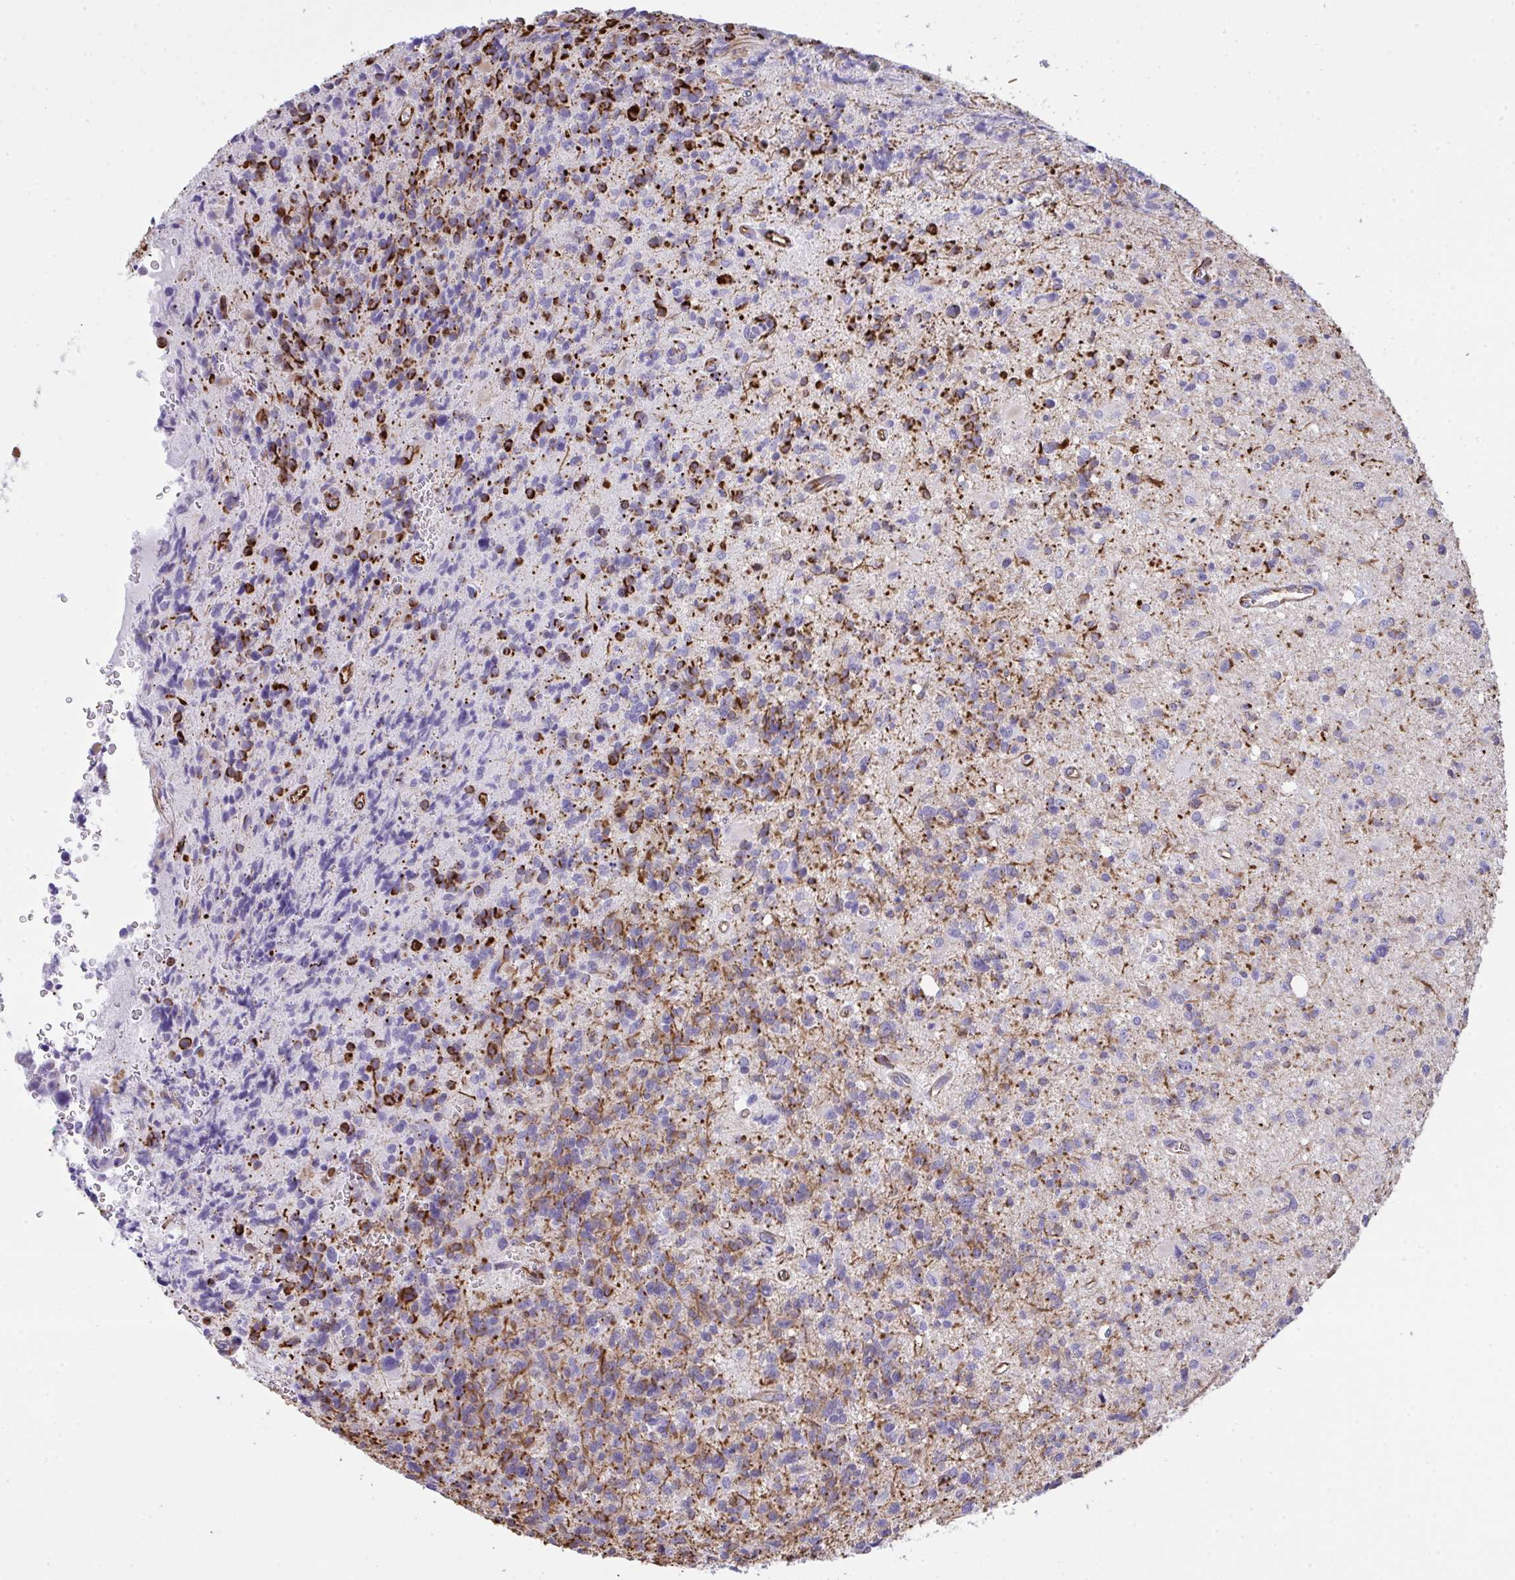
{"staining": {"intensity": "negative", "quantity": "none", "location": "none"}, "tissue": "glioma", "cell_type": "Tumor cells", "image_type": "cancer", "snomed": [{"axis": "morphology", "description": "Glioma, malignant, High grade"}, {"axis": "topography", "description": "Brain"}], "caption": "This histopathology image is of malignant high-grade glioma stained with immunohistochemistry to label a protein in brown with the nuclei are counter-stained blue. There is no staining in tumor cells. (DAB (3,3'-diaminobenzidine) immunohistochemistry (IHC) visualized using brightfield microscopy, high magnification).", "gene": "SLC35B1", "patient": {"sex": "male", "age": 29}}